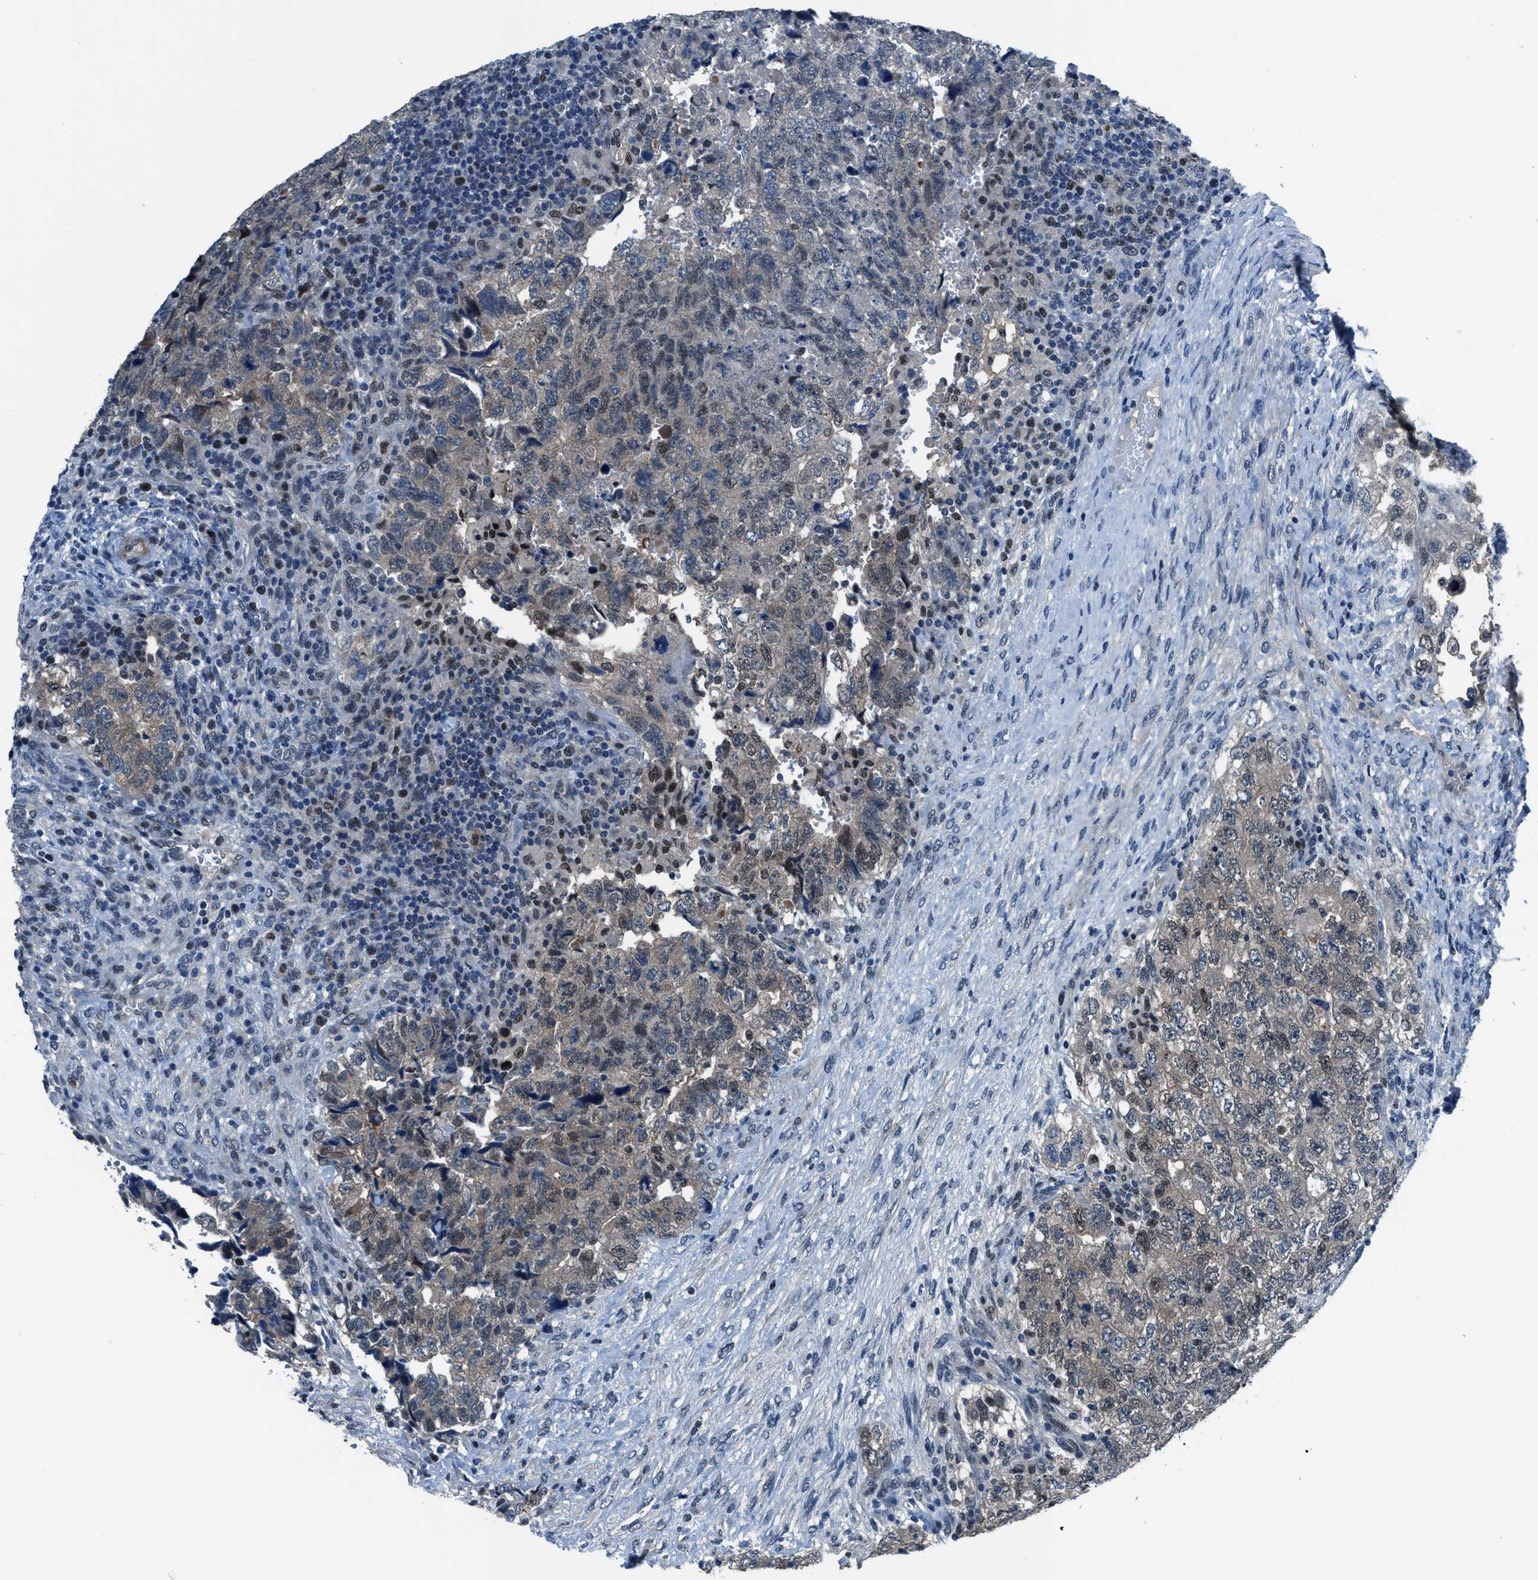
{"staining": {"intensity": "weak", "quantity": "25%-75%", "location": "cytoplasmic/membranous,nuclear"}, "tissue": "testis cancer", "cell_type": "Tumor cells", "image_type": "cancer", "snomed": [{"axis": "morphology", "description": "Carcinoma, Embryonal, NOS"}, {"axis": "topography", "description": "Testis"}], "caption": "A low amount of weak cytoplasmic/membranous and nuclear expression is seen in approximately 25%-75% of tumor cells in testis cancer (embryonal carcinoma) tissue.", "gene": "DUSP19", "patient": {"sex": "male", "age": 36}}